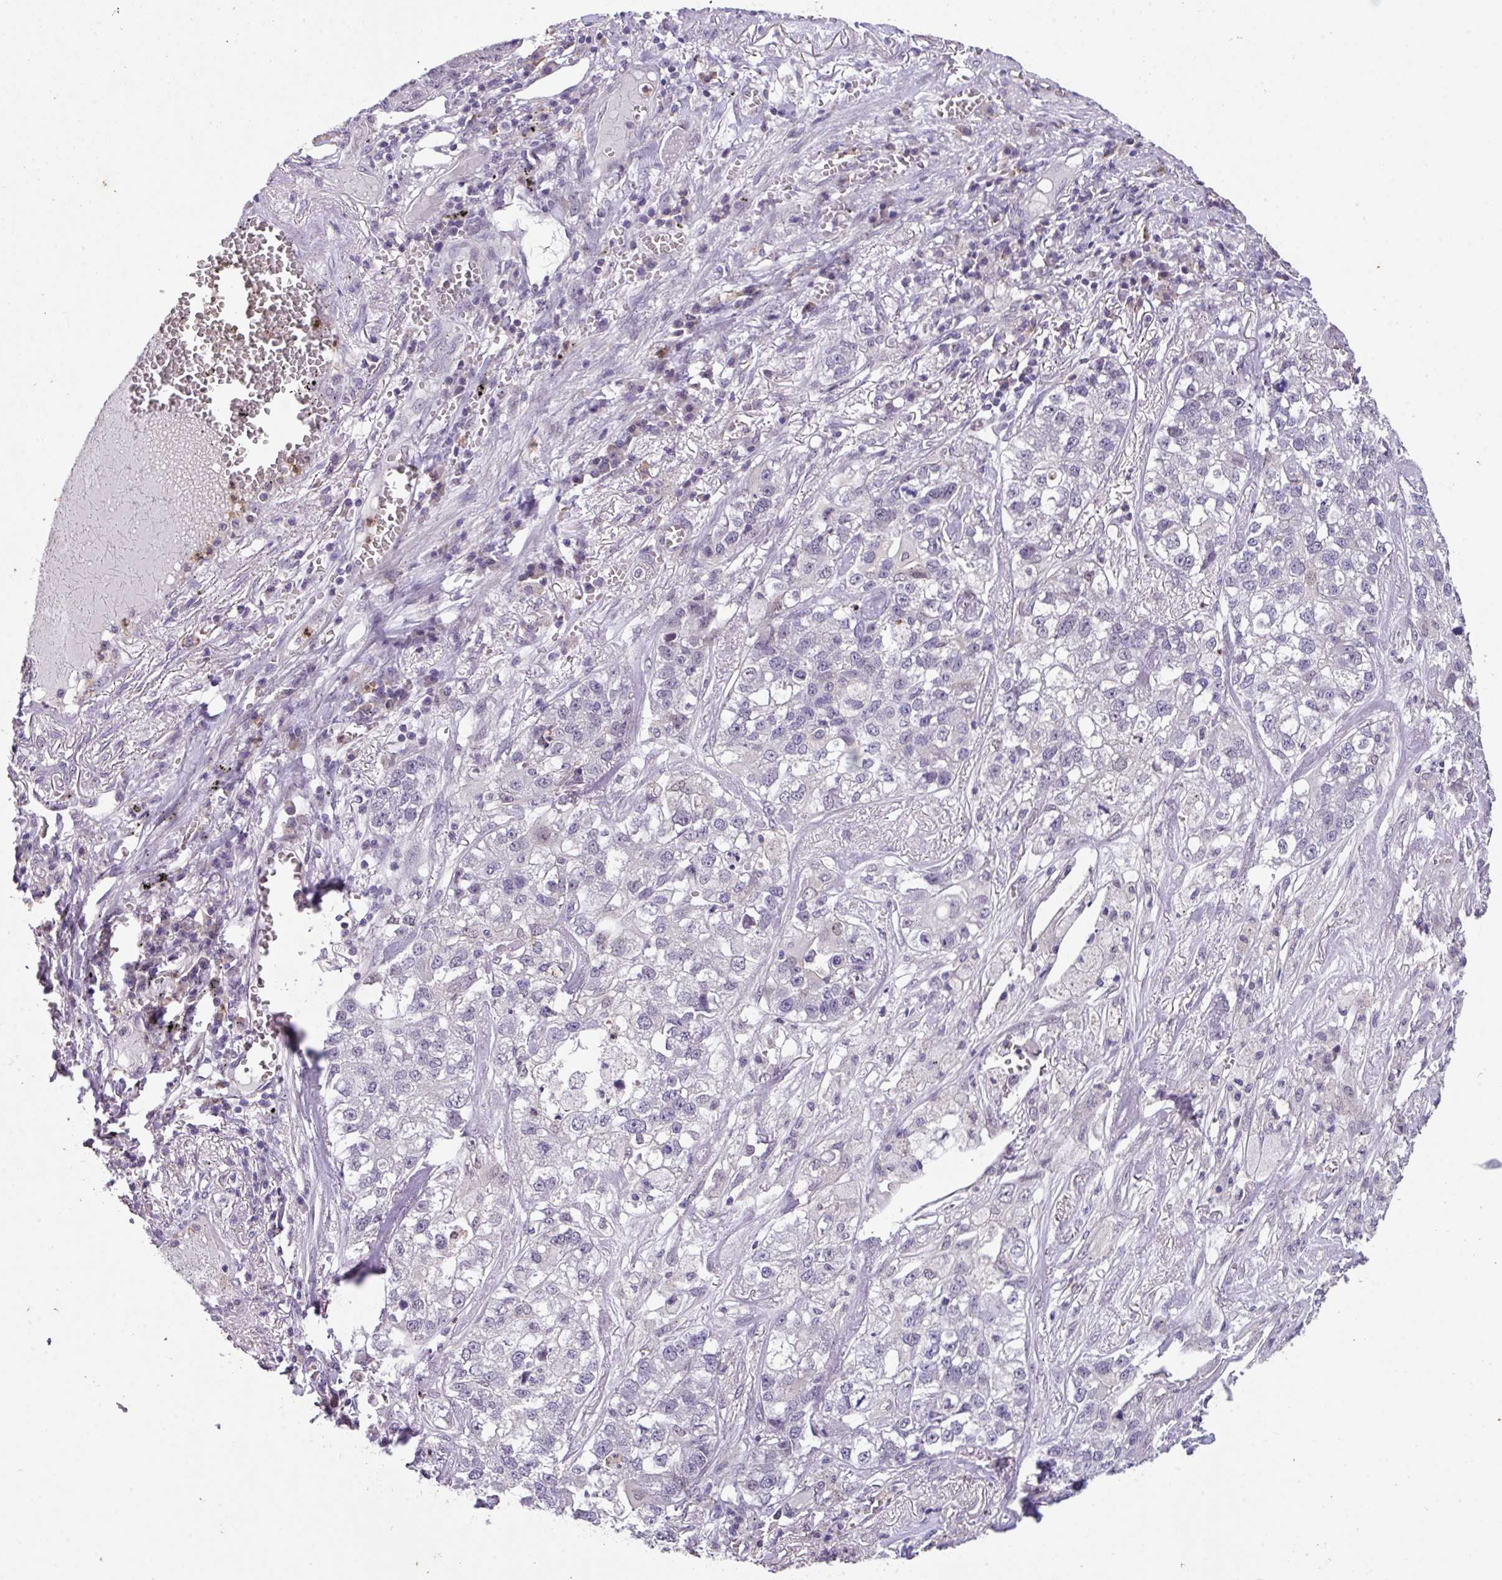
{"staining": {"intensity": "negative", "quantity": "none", "location": "none"}, "tissue": "lung cancer", "cell_type": "Tumor cells", "image_type": "cancer", "snomed": [{"axis": "morphology", "description": "Adenocarcinoma, NOS"}, {"axis": "topography", "description": "Lung"}], "caption": "The histopathology image shows no staining of tumor cells in lung adenocarcinoma. Brightfield microscopy of IHC stained with DAB (brown) and hematoxylin (blue), captured at high magnification.", "gene": "ZFP3", "patient": {"sex": "male", "age": 49}}